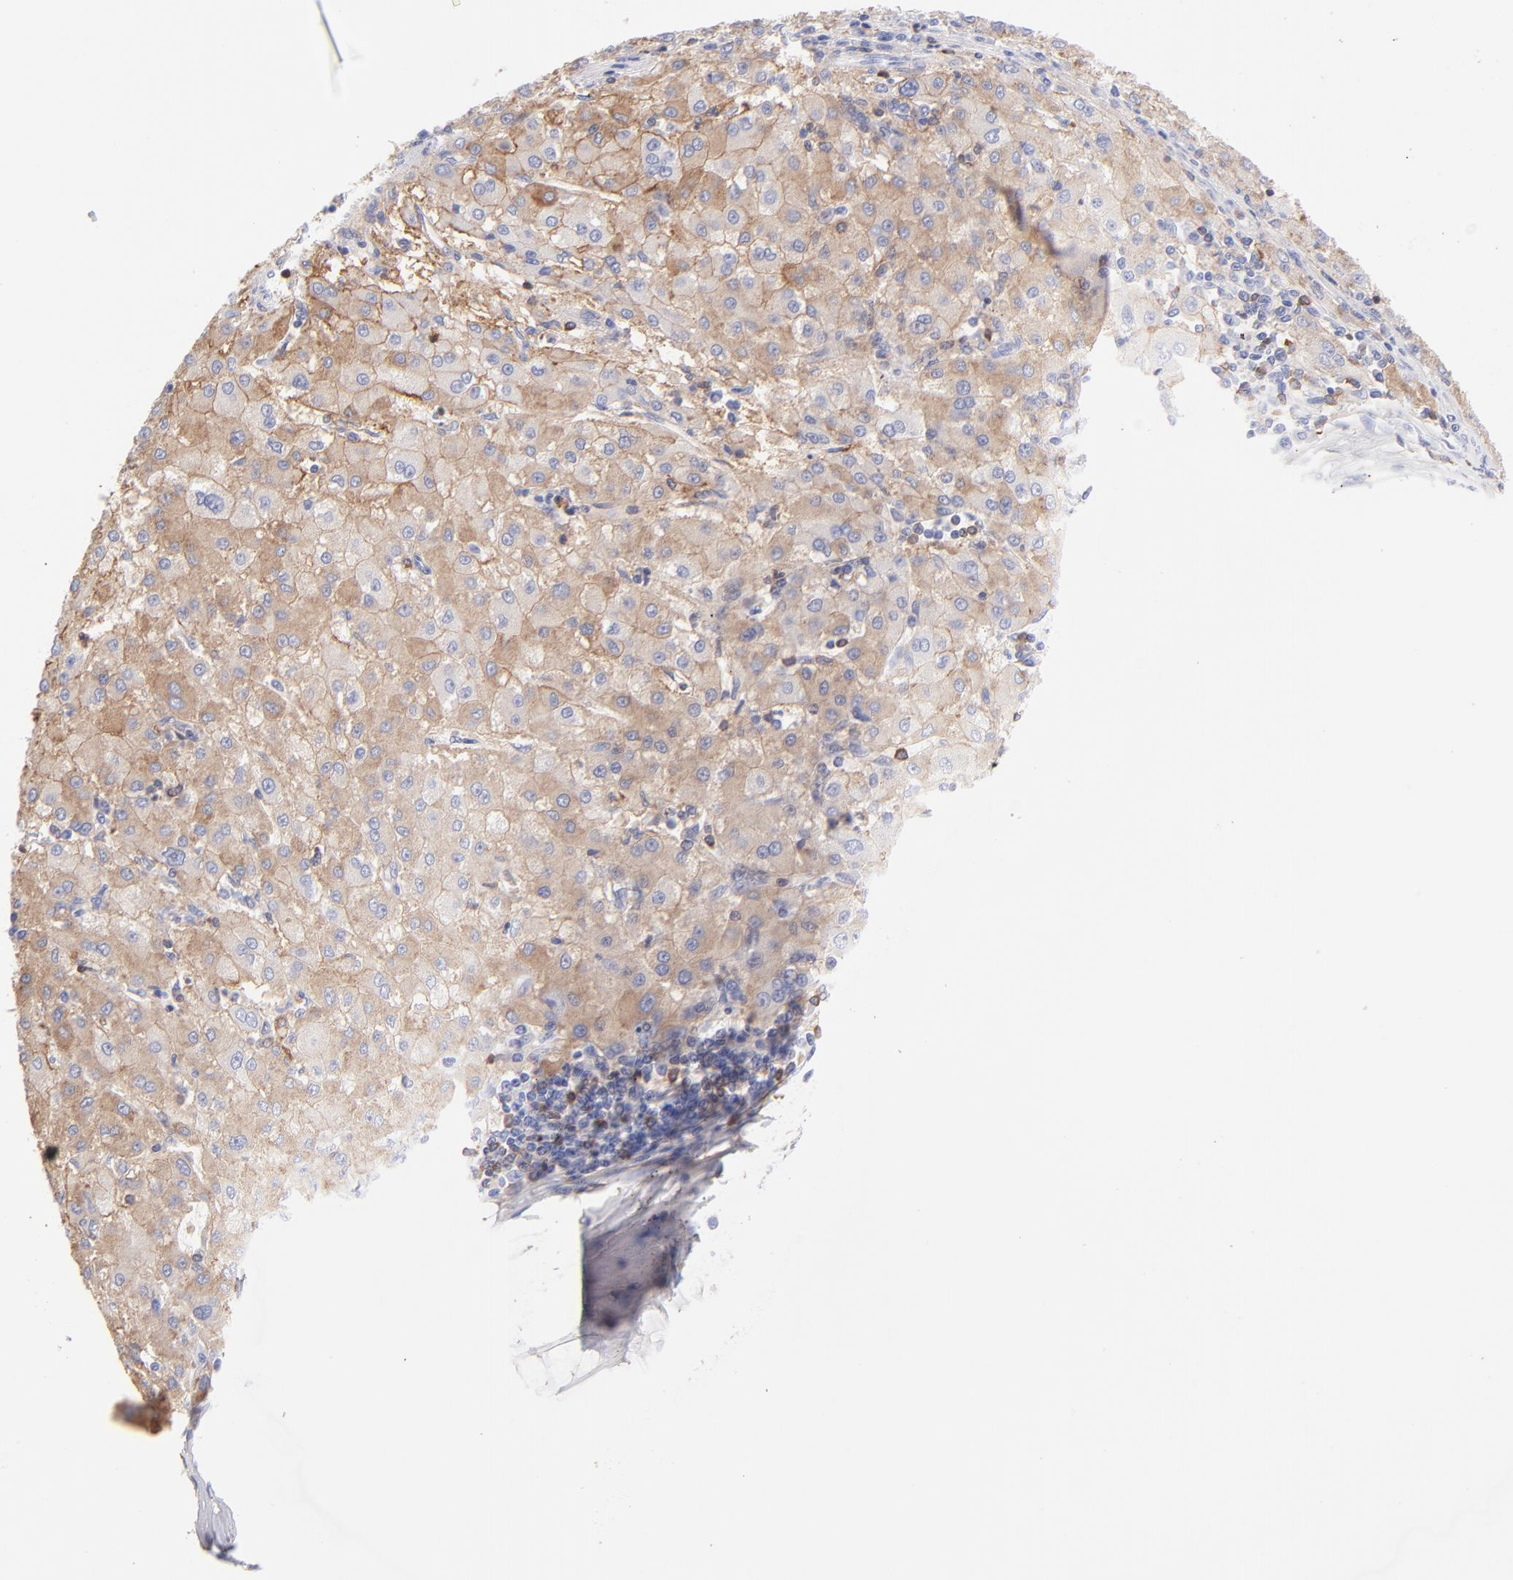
{"staining": {"intensity": "weak", "quantity": ">75%", "location": "cytoplasmic/membranous"}, "tissue": "liver cancer", "cell_type": "Tumor cells", "image_type": "cancer", "snomed": [{"axis": "morphology", "description": "Carcinoma, Hepatocellular, NOS"}, {"axis": "topography", "description": "Liver"}], "caption": "DAB immunohistochemical staining of human hepatocellular carcinoma (liver) reveals weak cytoplasmic/membranous protein positivity in approximately >75% of tumor cells.", "gene": "PRKCA", "patient": {"sex": "male", "age": 72}}